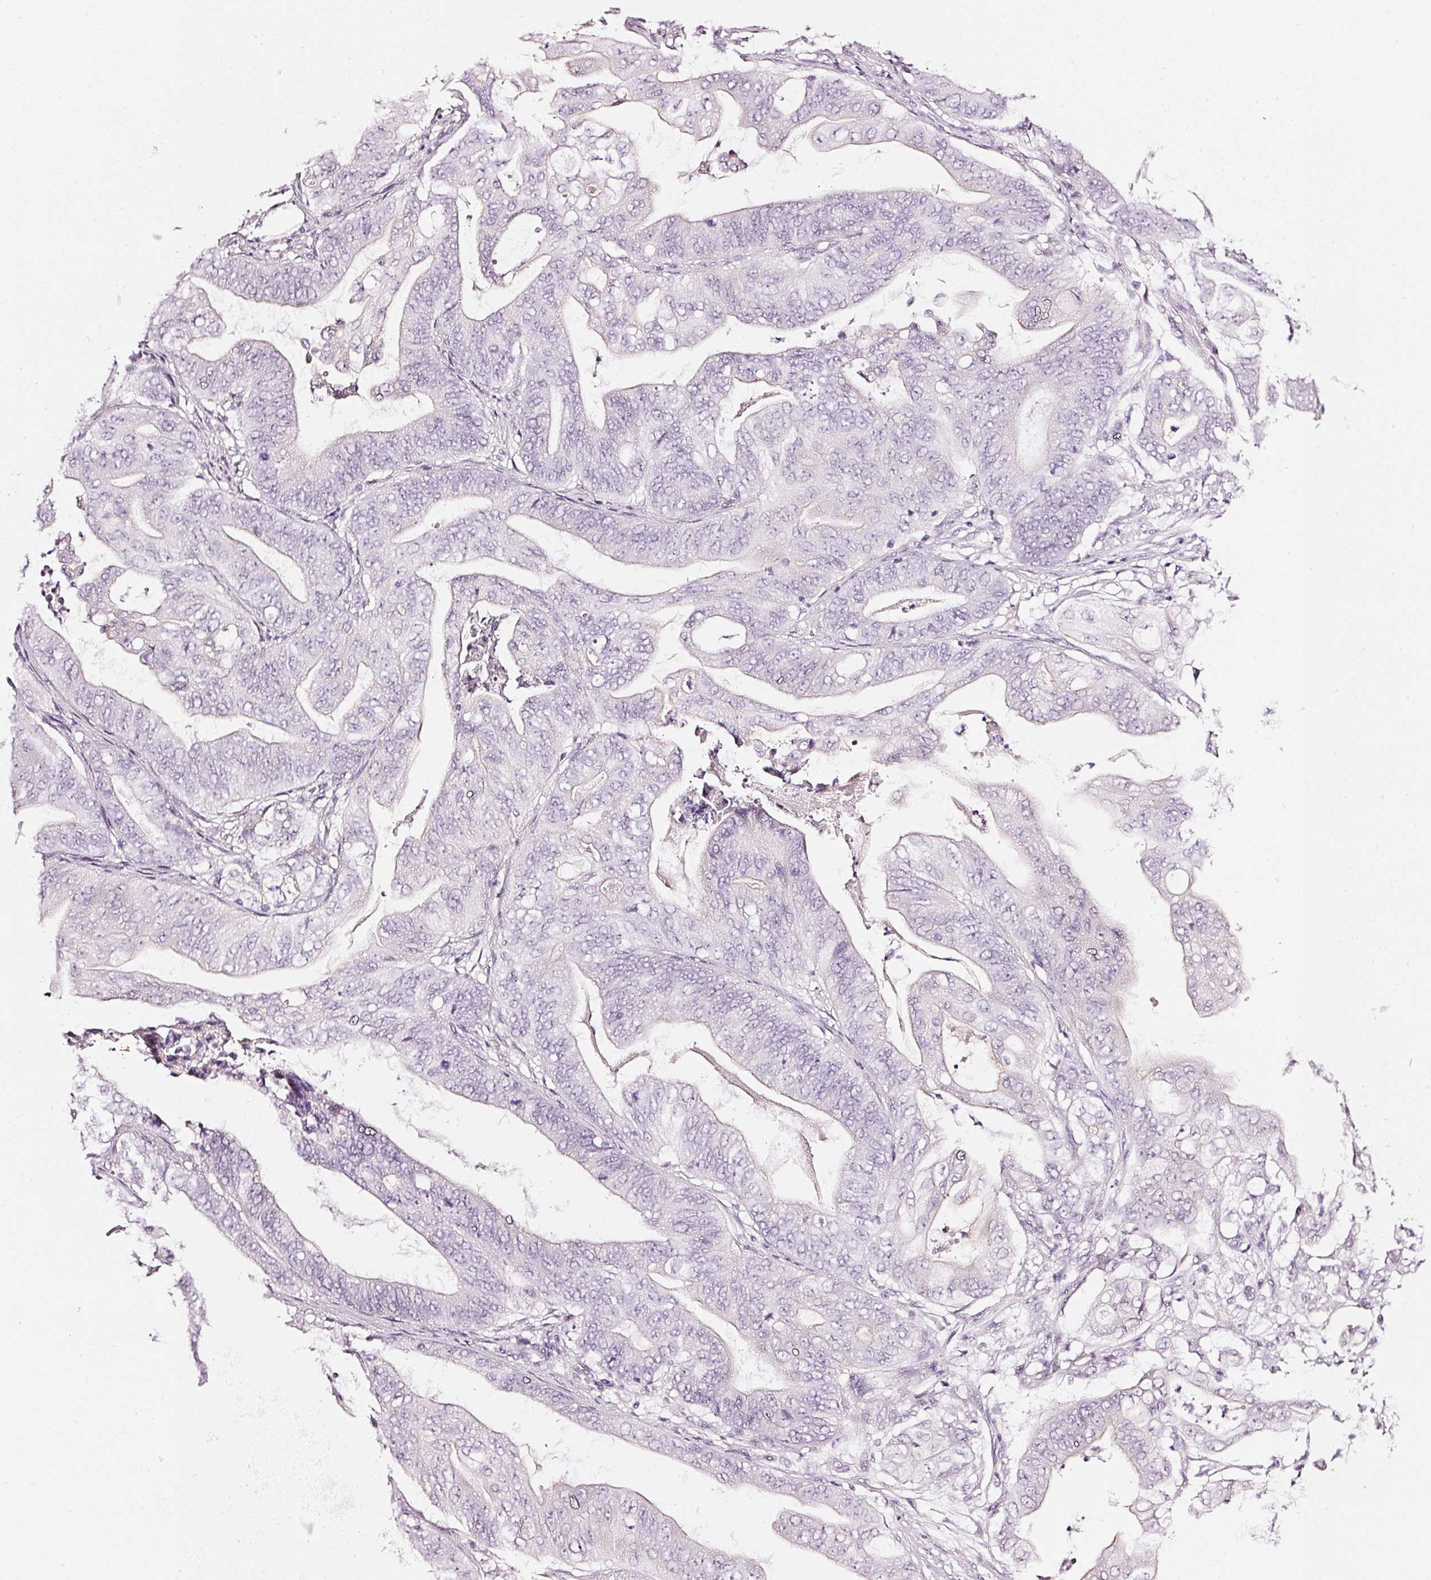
{"staining": {"intensity": "negative", "quantity": "none", "location": "none"}, "tissue": "stomach cancer", "cell_type": "Tumor cells", "image_type": "cancer", "snomed": [{"axis": "morphology", "description": "Adenocarcinoma, NOS"}, {"axis": "topography", "description": "Stomach"}], "caption": "Tumor cells show no significant protein expression in stomach adenocarcinoma.", "gene": "CNP", "patient": {"sex": "female", "age": 73}}